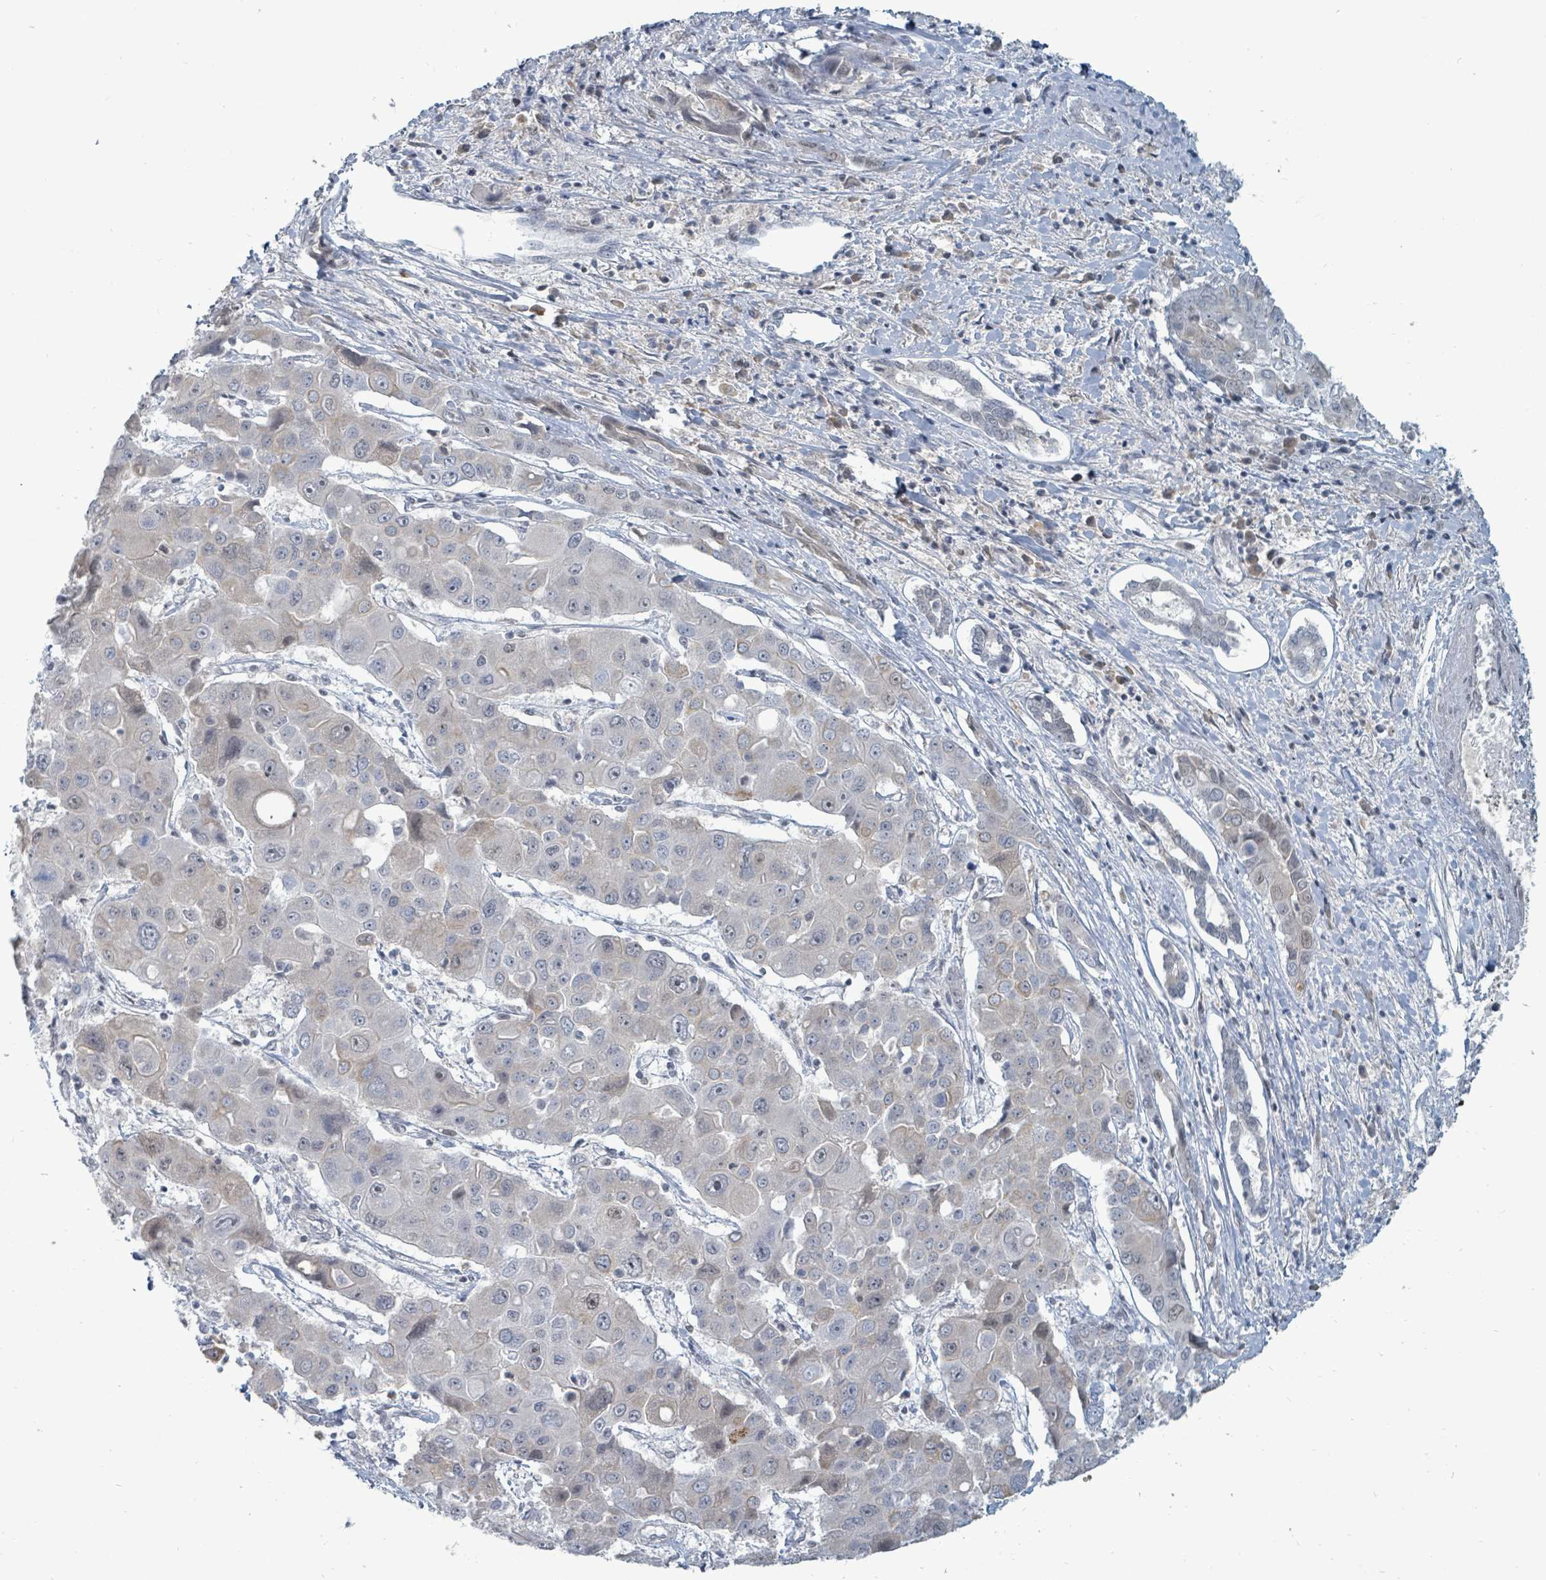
{"staining": {"intensity": "negative", "quantity": "none", "location": "none"}, "tissue": "liver cancer", "cell_type": "Tumor cells", "image_type": "cancer", "snomed": [{"axis": "morphology", "description": "Cholangiocarcinoma"}, {"axis": "topography", "description": "Liver"}], "caption": "The immunohistochemistry (IHC) micrograph has no significant positivity in tumor cells of liver cancer tissue.", "gene": "UCK1", "patient": {"sex": "male", "age": 67}}